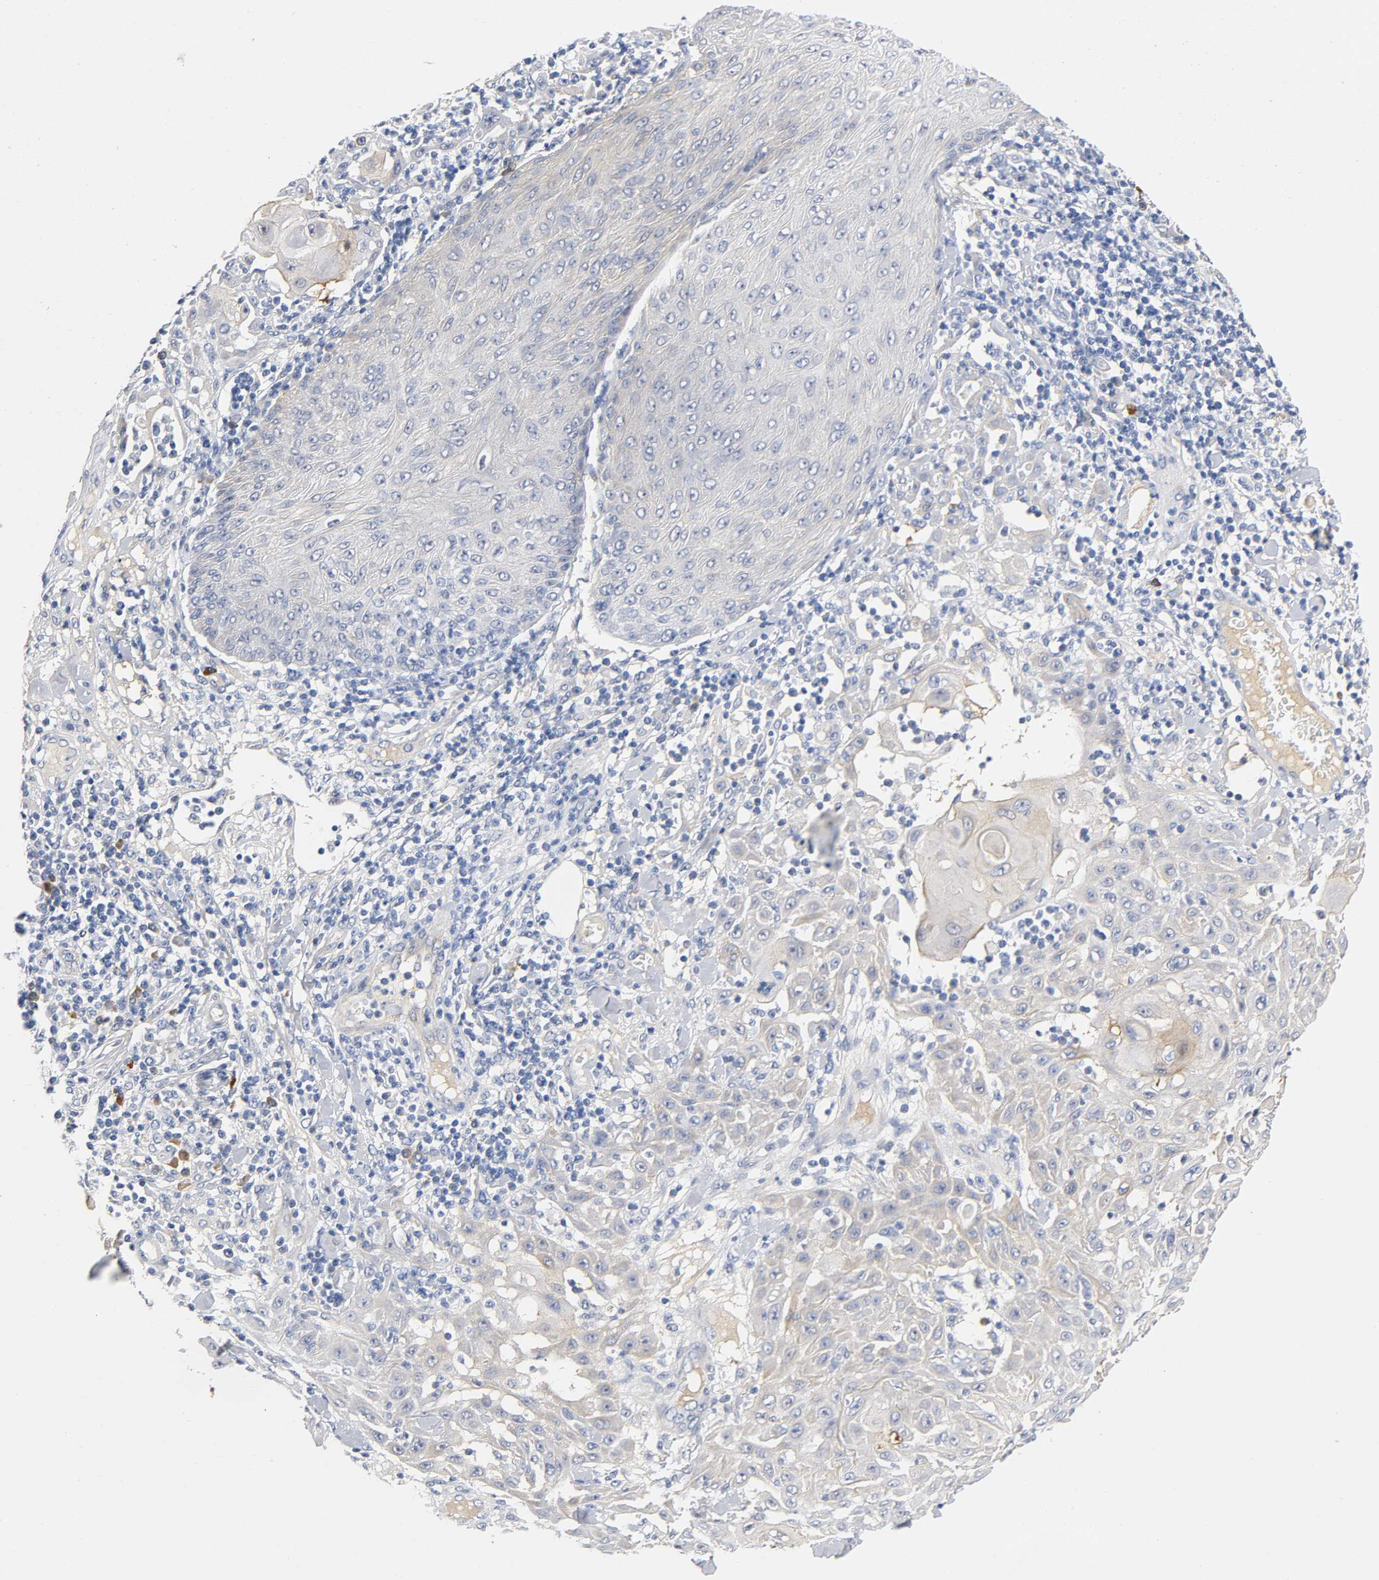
{"staining": {"intensity": "weak", "quantity": "<25%", "location": "cytoplasmic/membranous"}, "tissue": "skin cancer", "cell_type": "Tumor cells", "image_type": "cancer", "snomed": [{"axis": "morphology", "description": "Squamous cell carcinoma, NOS"}, {"axis": "topography", "description": "Skin"}], "caption": "This is an immunohistochemistry image of skin cancer. There is no expression in tumor cells.", "gene": "TNC", "patient": {"sex": "male", "age": 24}}